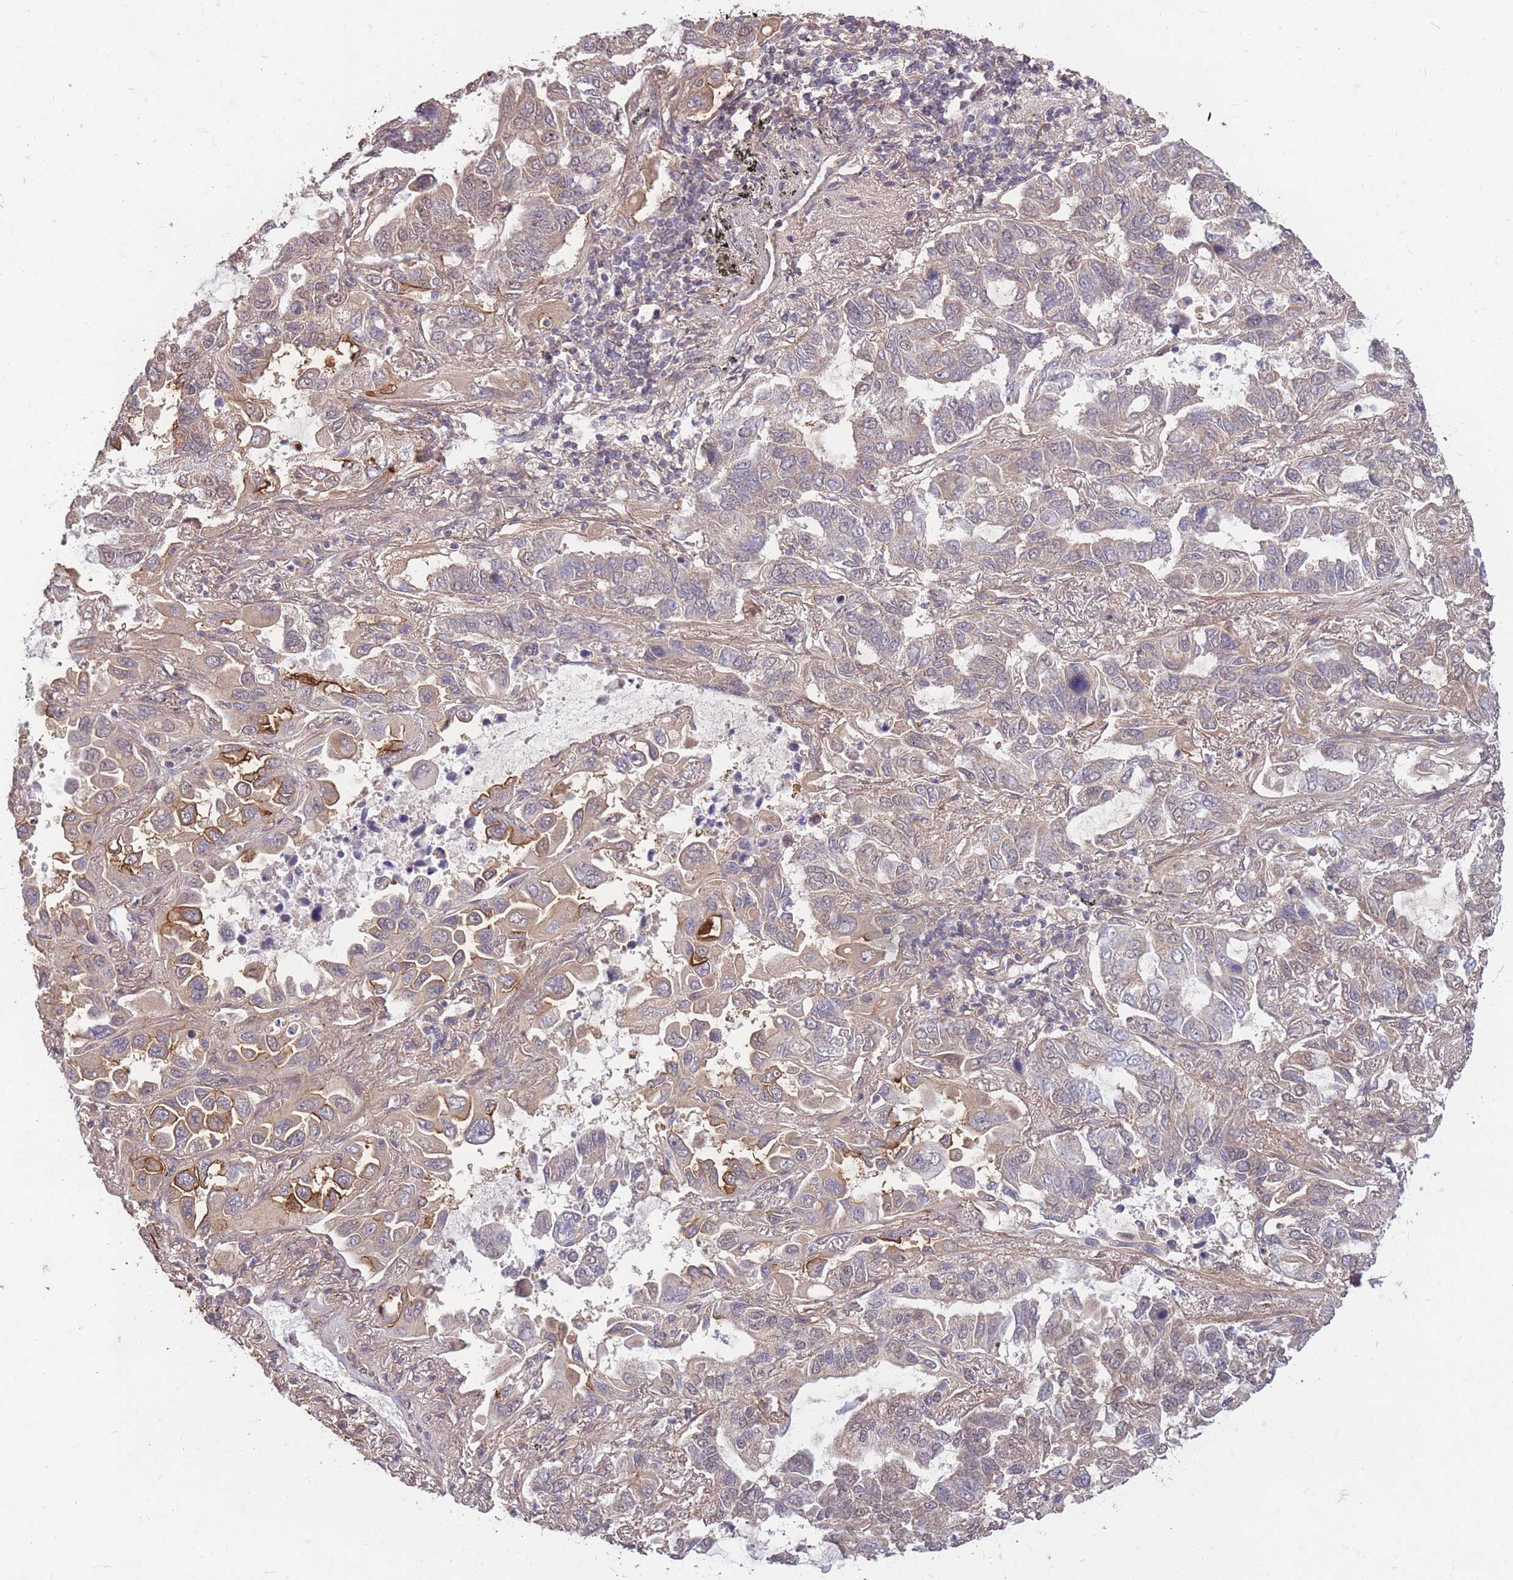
{"staining": {"intensity": "moderate", "quantity": "<25%", "location": "cytoplasmic/membranous"}, "tissue": "lung cancer", "cell_type": "Tumor cells", "image_type": "cancer", "snomed": [{"axis": "morphology", "description": "Adenocarcinoma, NOS"}, {"axis": "topography", "description": "Lung"}], "caption": "Protein expression analysis of lung cancer (adenocarcinoma) displays moderate cytoplasmic/membranous staining in about <25% of tumor cells.", "gene": "DYNC1LI2", "patient": {"sex": "male", "age": 64}}